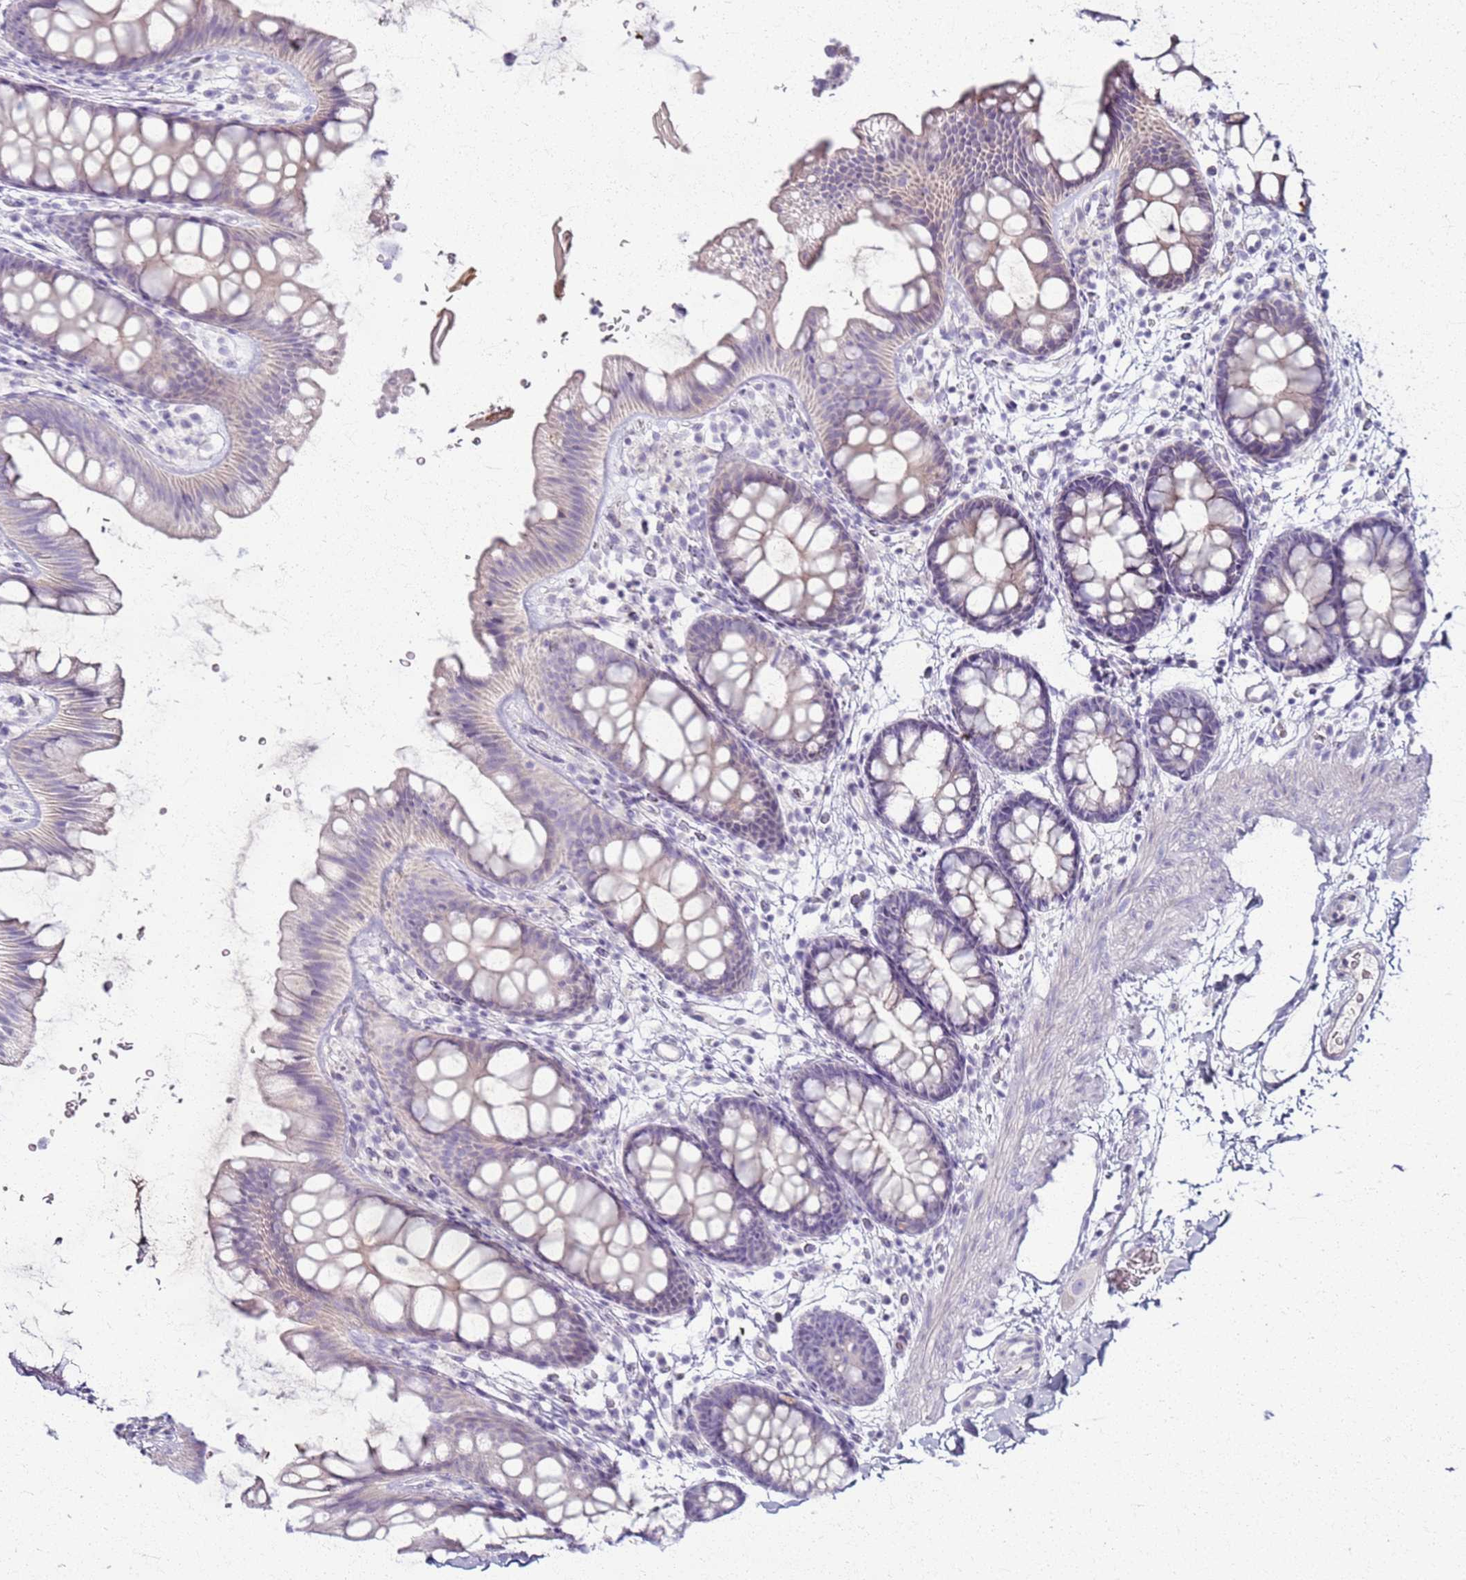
{"staining": {"intensity": "negative", "quantity": "none", "location": "none"}, "tissue": "colon", "cell_type": "Endothelial cells", "image_type": "normal", "snomed": [{"axis": "morphology", "description": "Normal tissue, NOS"}, {"axis": "topography", "description": "Colon"}], "caption": "High power microscopy photomicrograph of an IHC image of benign colon, revealing no significant staining in endothelial cells.", "gene": "CSRP3", "patient": {"sex": "female", "age": 62}}